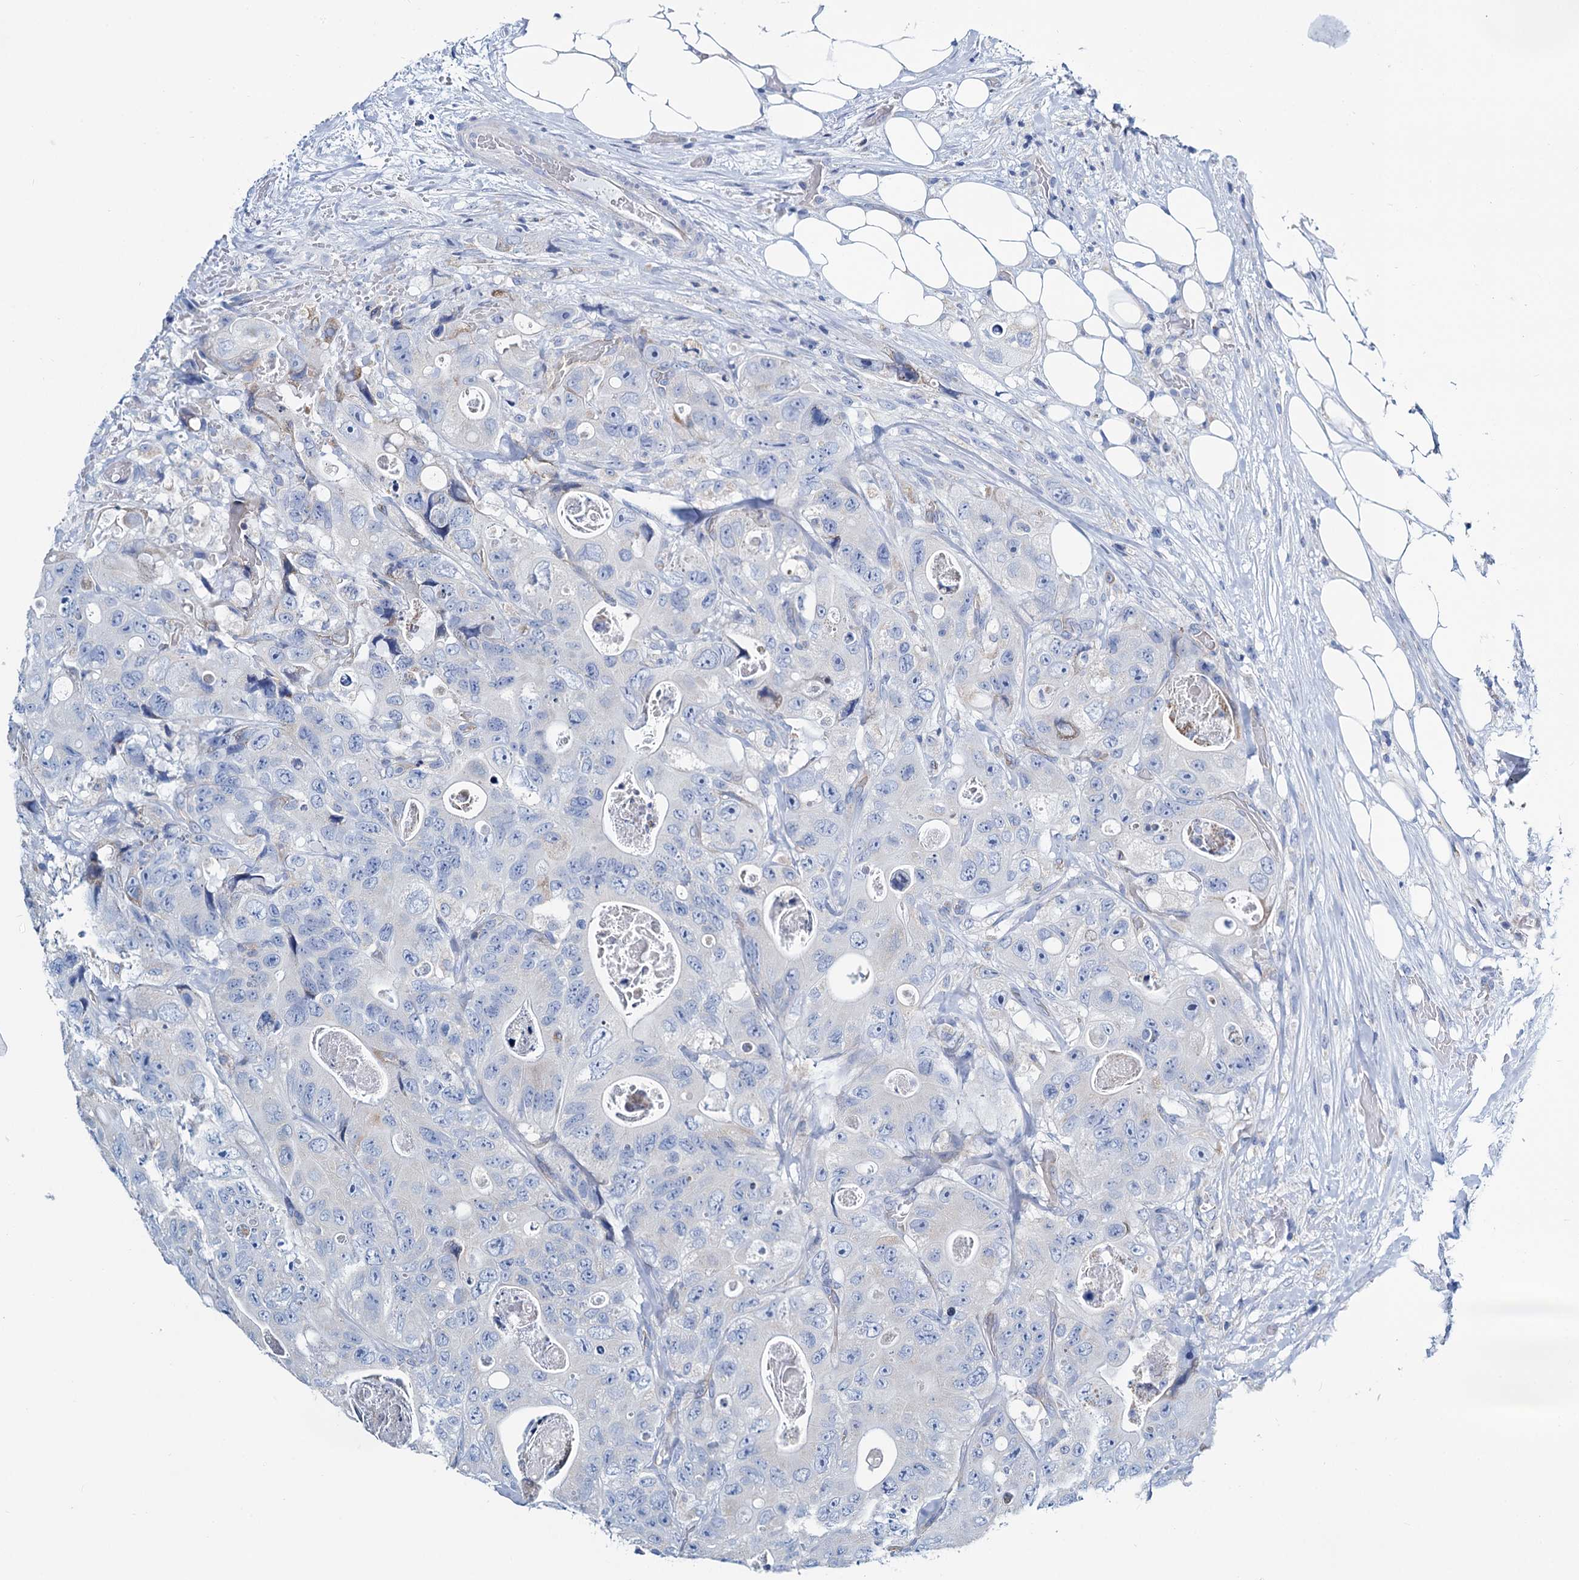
{"staining": {"intensity": "negative", "quantity": "none", "location": "none"}, "tissue": "colorectal cancer", "cell_type": "Tumor cells", "image_type": "cancer", "snomed": [{"axis": "morphology", "description": "Adenocarcinoma, NOS"}, {"axis": "topography", "description": "Colon"}], "caption": "Photomicrograph shows no protein staining in tumor cells of colorectal adenocarcinoma tissue.", "gene": "SLC1A3", "patient": {"sex": "female", "age": 46}}